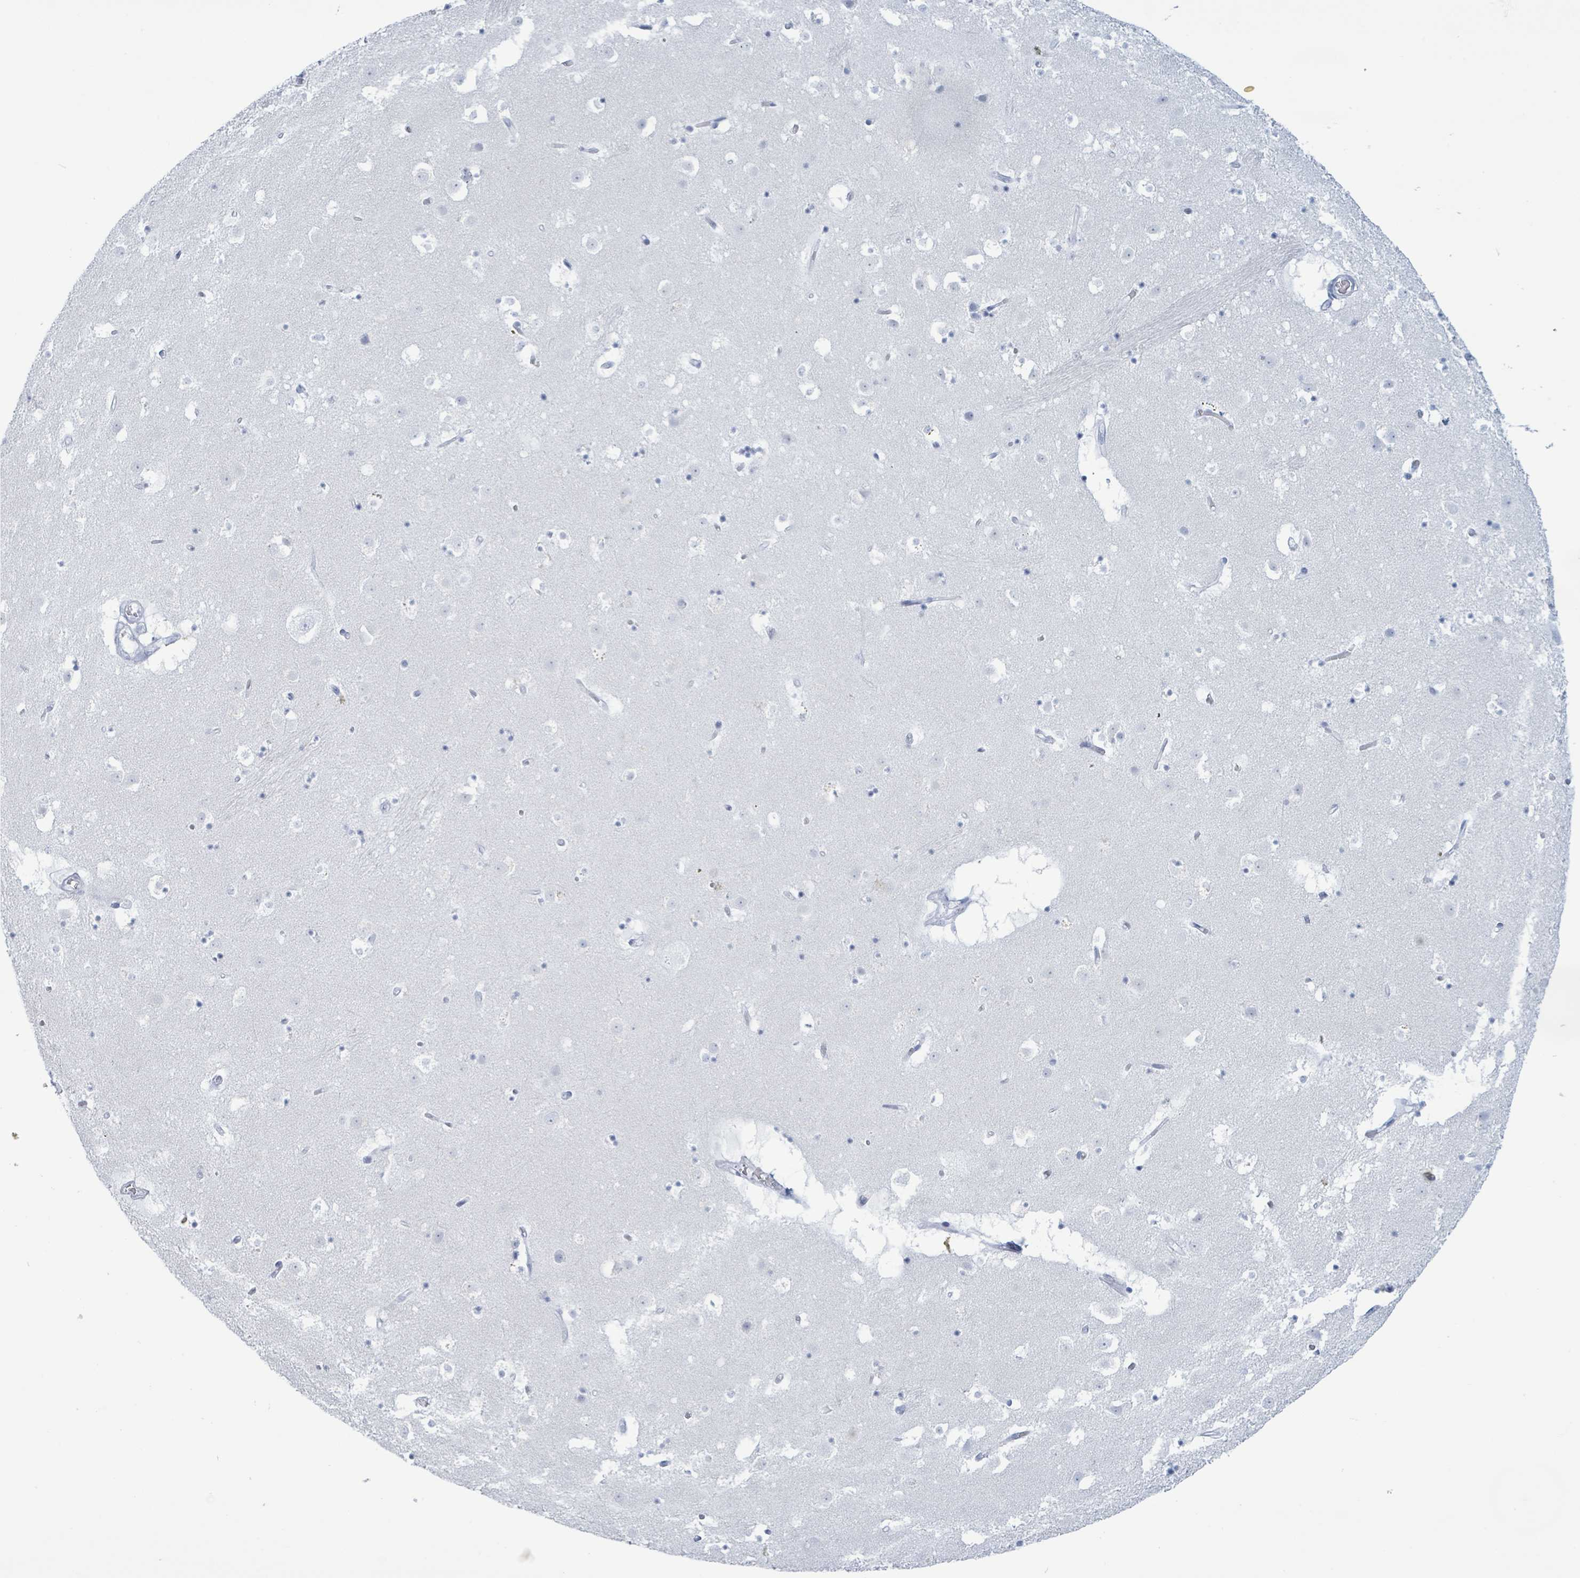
{"staining": {"intensity": "negative", "quantity": "none", "location": "none"}, "tissue": "caudate", "cell_type": "Glial cells", "image_type": "normal", "snomed": [{"axis": "morphology", "description": "Normal tissue, NOS"}, {"axis": "topography", "description": "Lateral ventricle wall"}], "caption": "DAB immunohistochemical staining of normal caudate demonstrates no significant expression in glial cells. (Immunohistochemistry, brightfield microscopy, high magnification).", "gene": "KRT8", "patient": {"sex": "male", "age": 58}}